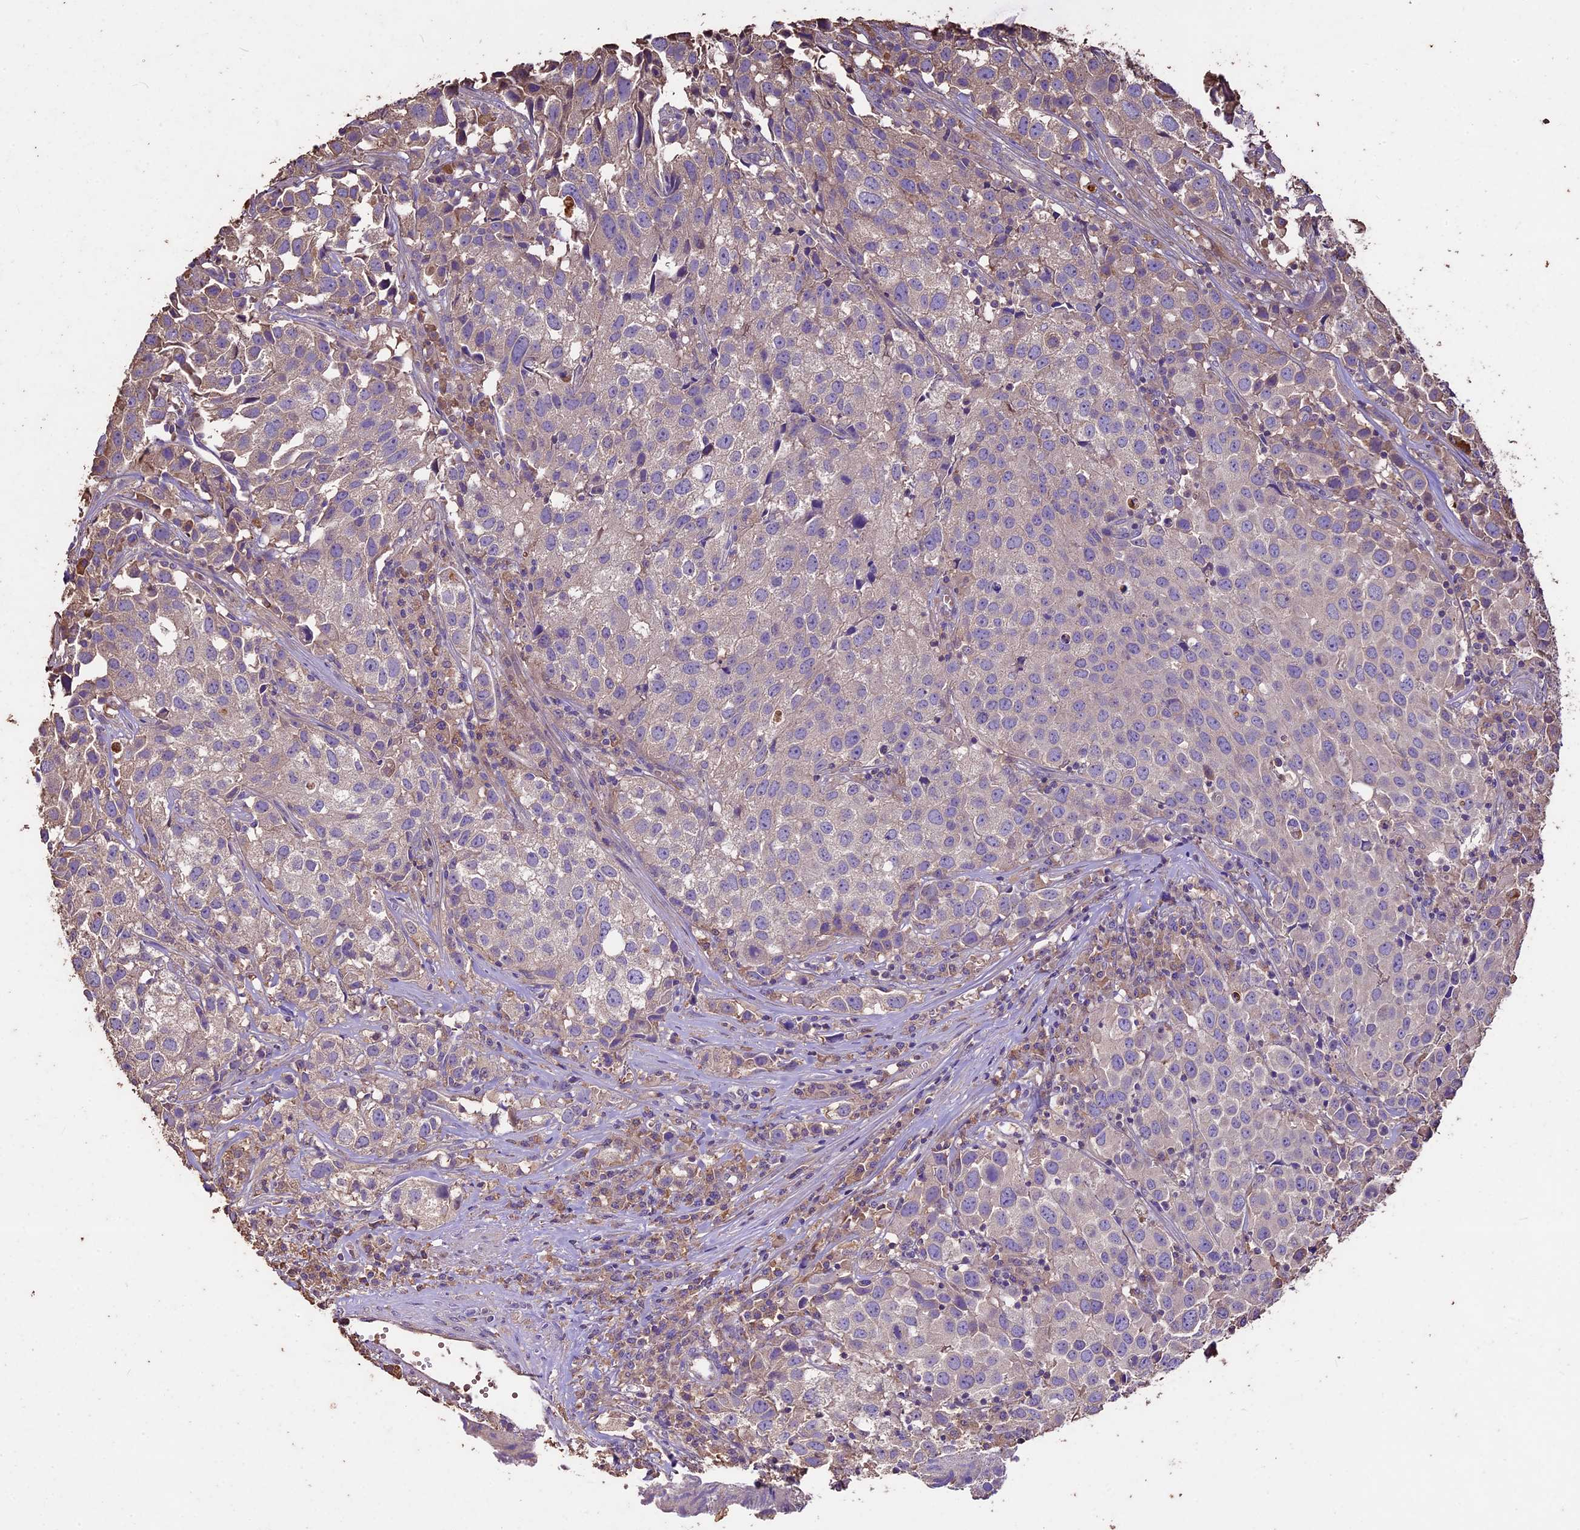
{"staining": {"intensity": "negative", "quantity": "none", "location": "none"}, "tissue": "urothelial cancer", "cell_type": "Tumor cells", "image_type": "cancer", "snomed": [{"axis": "morphology", "description": "Urothelial carcinoma, High grade"}, {"axis": "topography", "description": "Urinary bladder"}], "caption": "High magnification brightfield microscopy of high-grade urothelial carcinoma stained with DAB (3,3'-diaminobenzidine) (brown) and counterstained with hematoxylin (blue): tumor cells show no significant expression. (Brightfield microscopy of DAB (3,3'-diaminobenzidine) IHC at high magnification).", "gene": "CRLF1", "patient": {"sex": "female", "age": 75}}